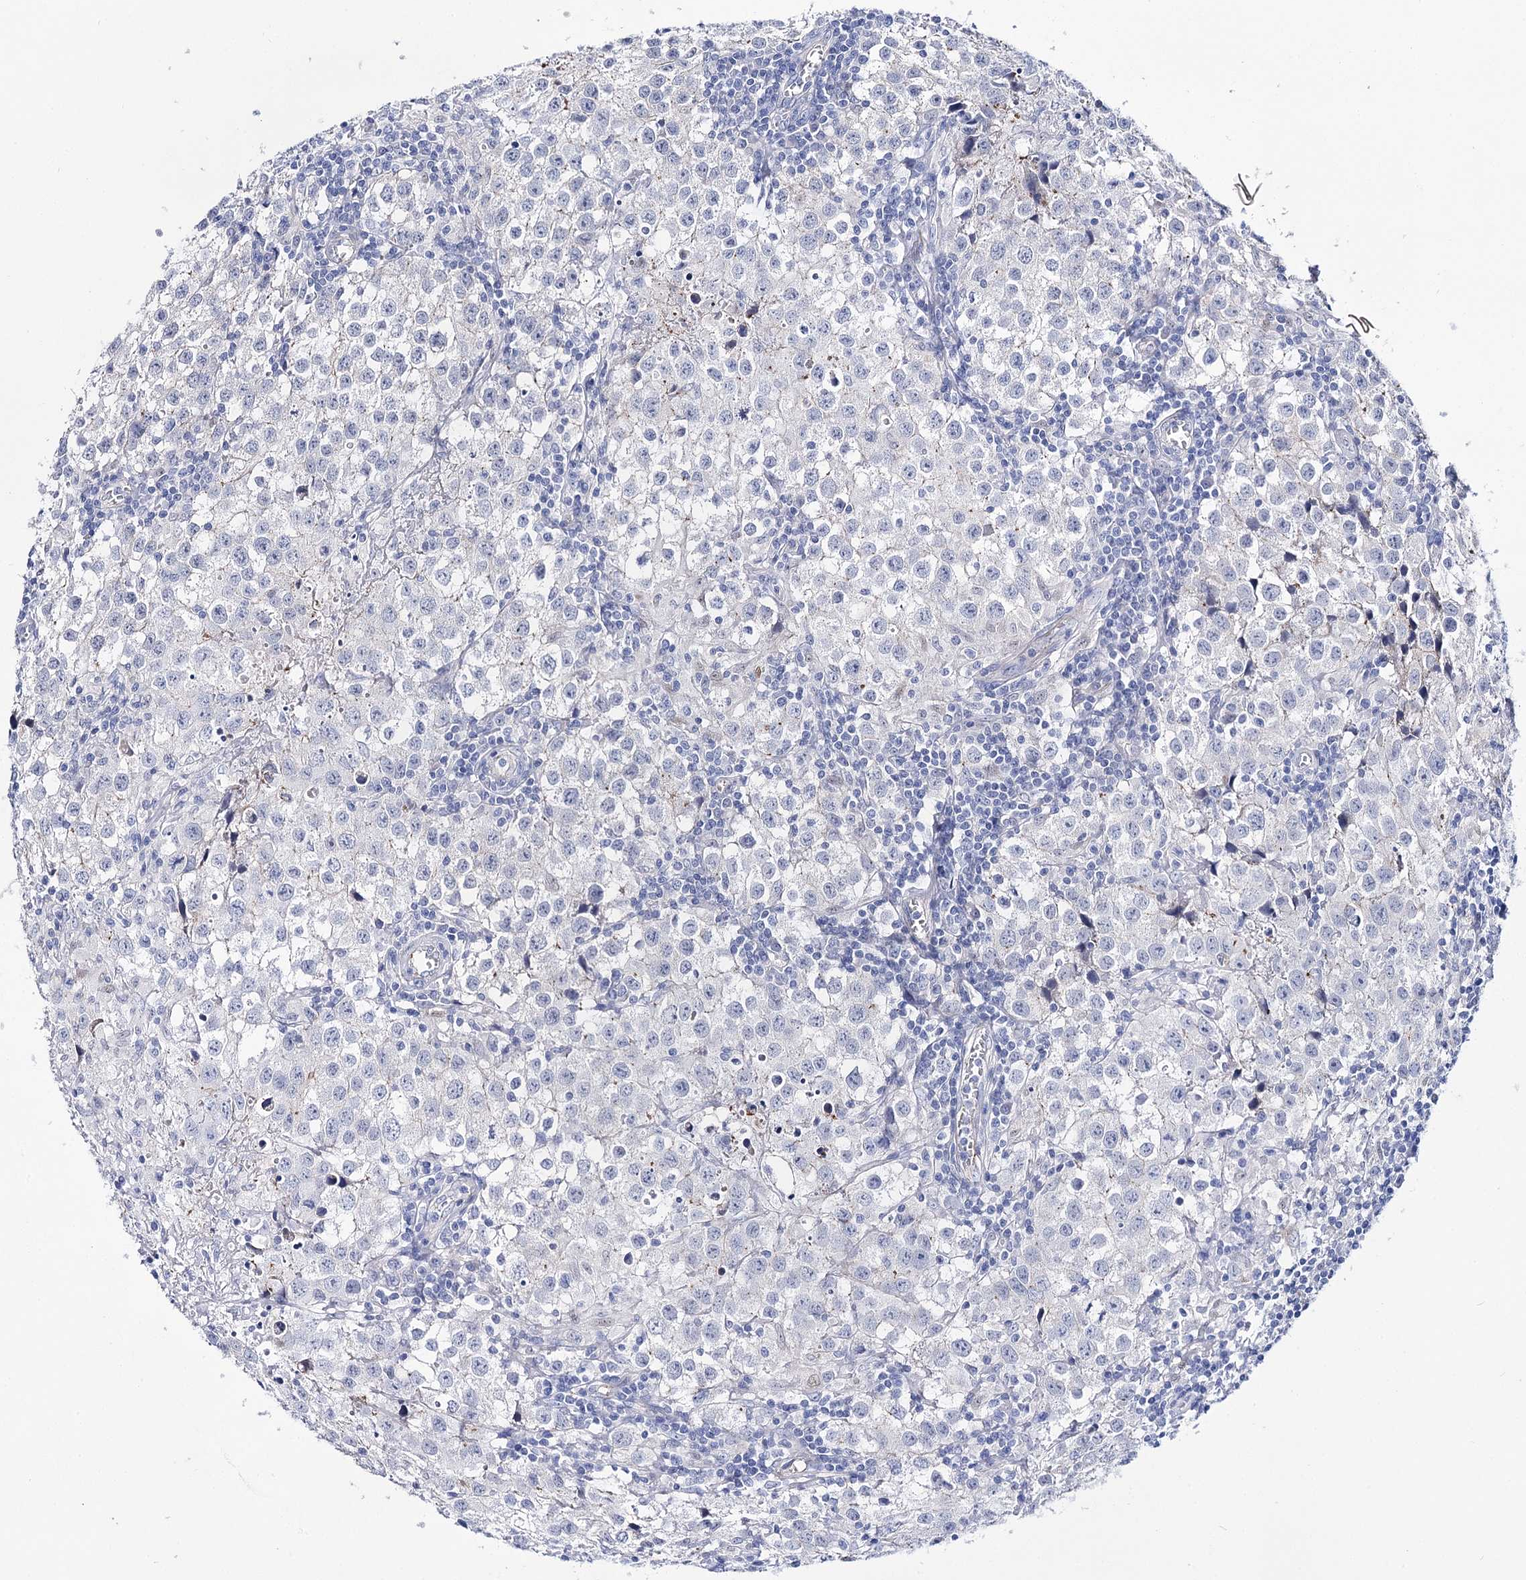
{"staining": {"intensity": "negative", "quantity": "none", "location": "none"}, "tissue": "testis cancer", "cell_type": "Tumor cells", "image_type": "cancer", "snomed": [{"axis": "morphology", "description": "Seminoma, NOS"}, {"axis": "morphology", "description": "Carcinoma, Embryonal, NOS"}, {"axis": "topography", "description": "Testis"}], "caption": "Immunohistochemistry of seminoma (testis) exhibits no expression in tumor cells. (Stains: DAB IHC with hematoxylin counter stain, Microscopy: brightfield microscopy at high magnification).", "gene": "NRAP", "patient": {"sex": "male", "age": 43}}